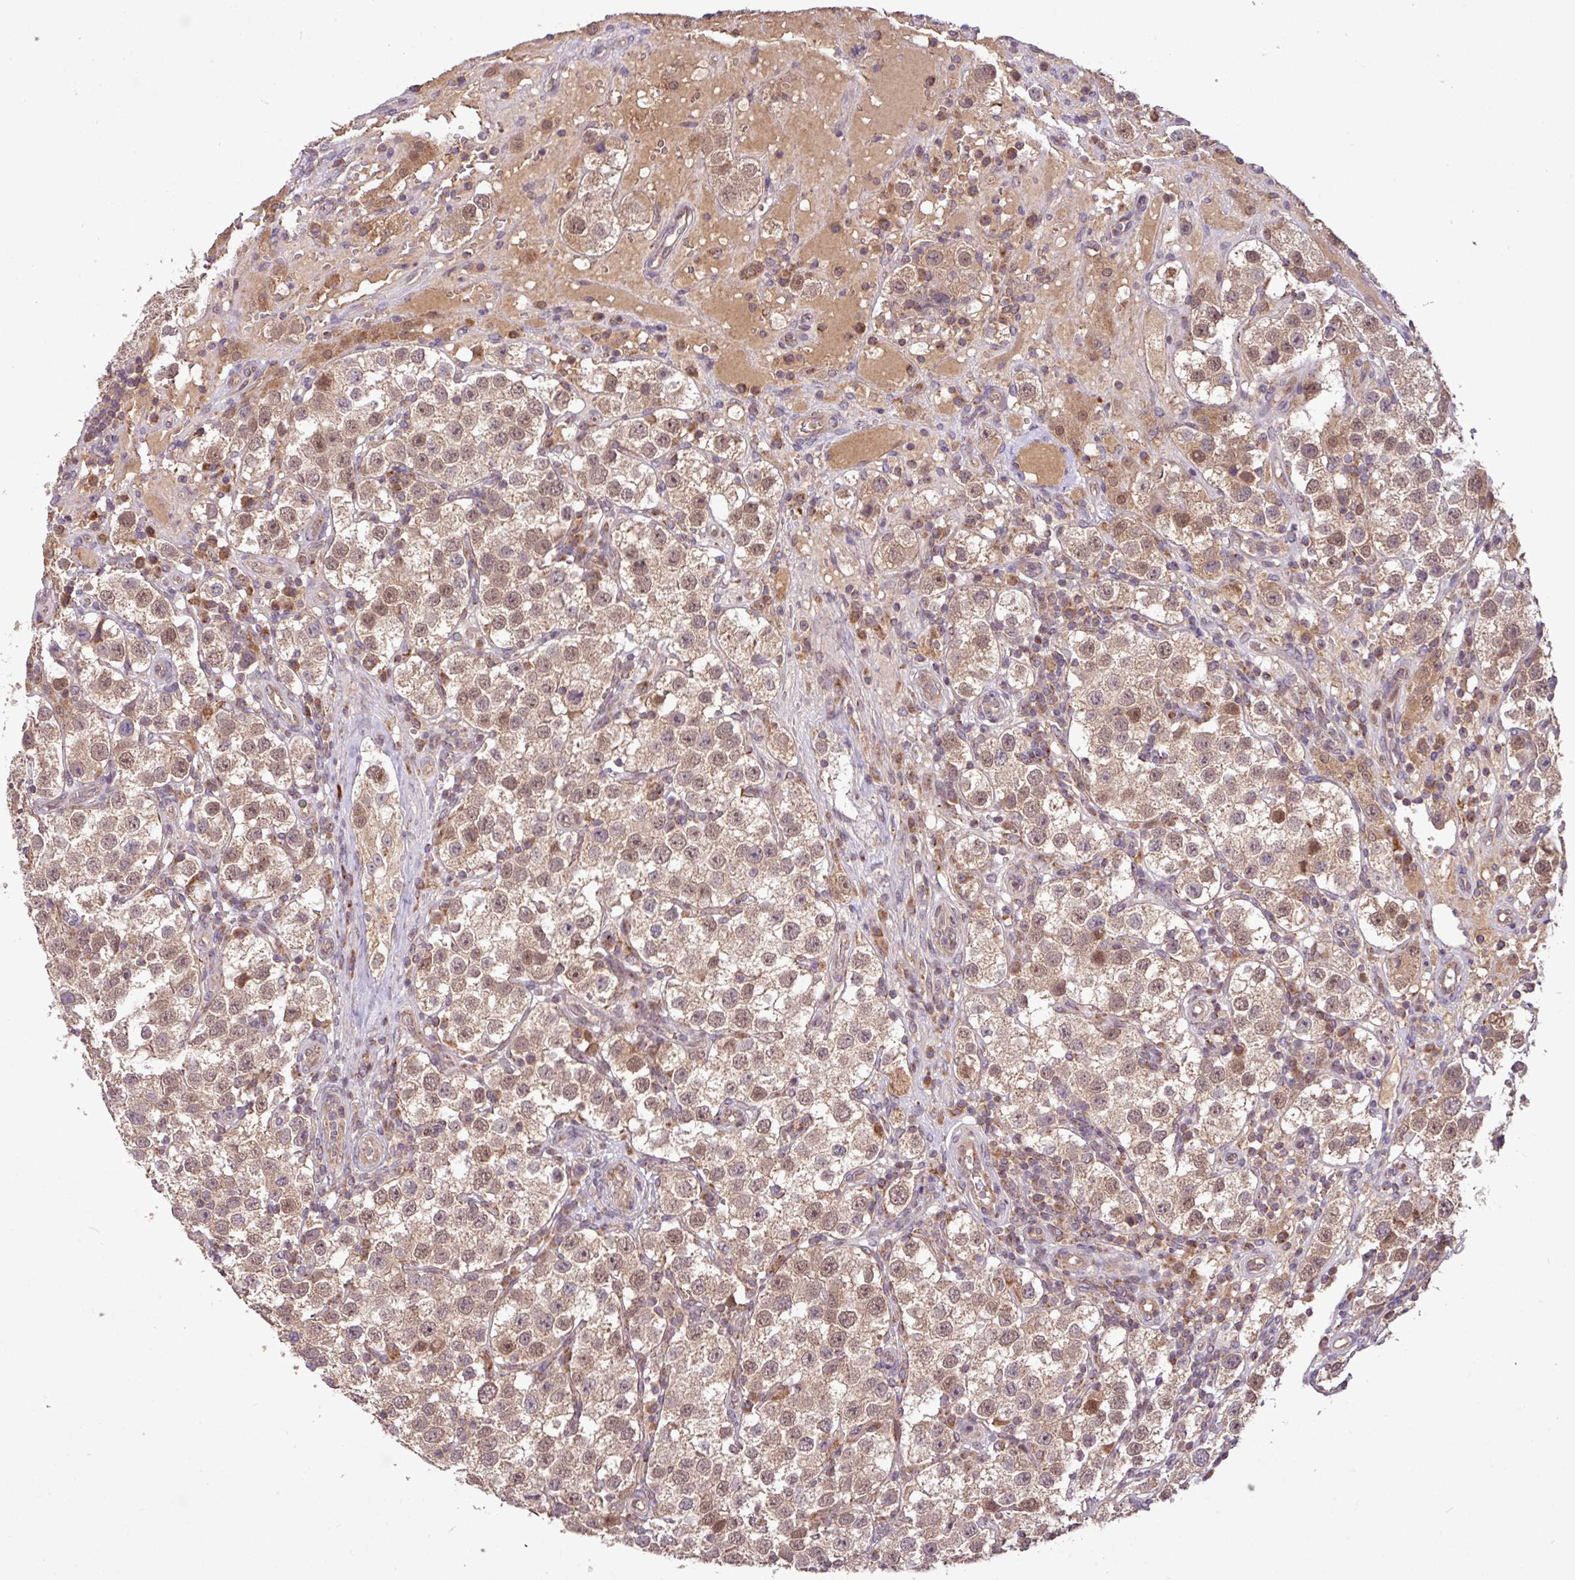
{"staining": {"intensity": "moderate", "quantity": ">75%", "location": "cytoplasmic/membranous,nuclear"}, "tissue": "testis cancer", "cell_type": "Tumor cells", "image_type": "cancer", "snomed": [{"axis": "morphology", "description": "Seminoma, NOS"}, {"axis": "topography", "description": "Testis"}], "caption": "Immunohistochemical staining of human testis cancer exhibits medium levels of moderate cytoplasmic/membranous and nuclear protein expression in approximately >75% of tumor cells.", "gene": "YPEL3", "patient": {"sex": "male", "age": 37}}